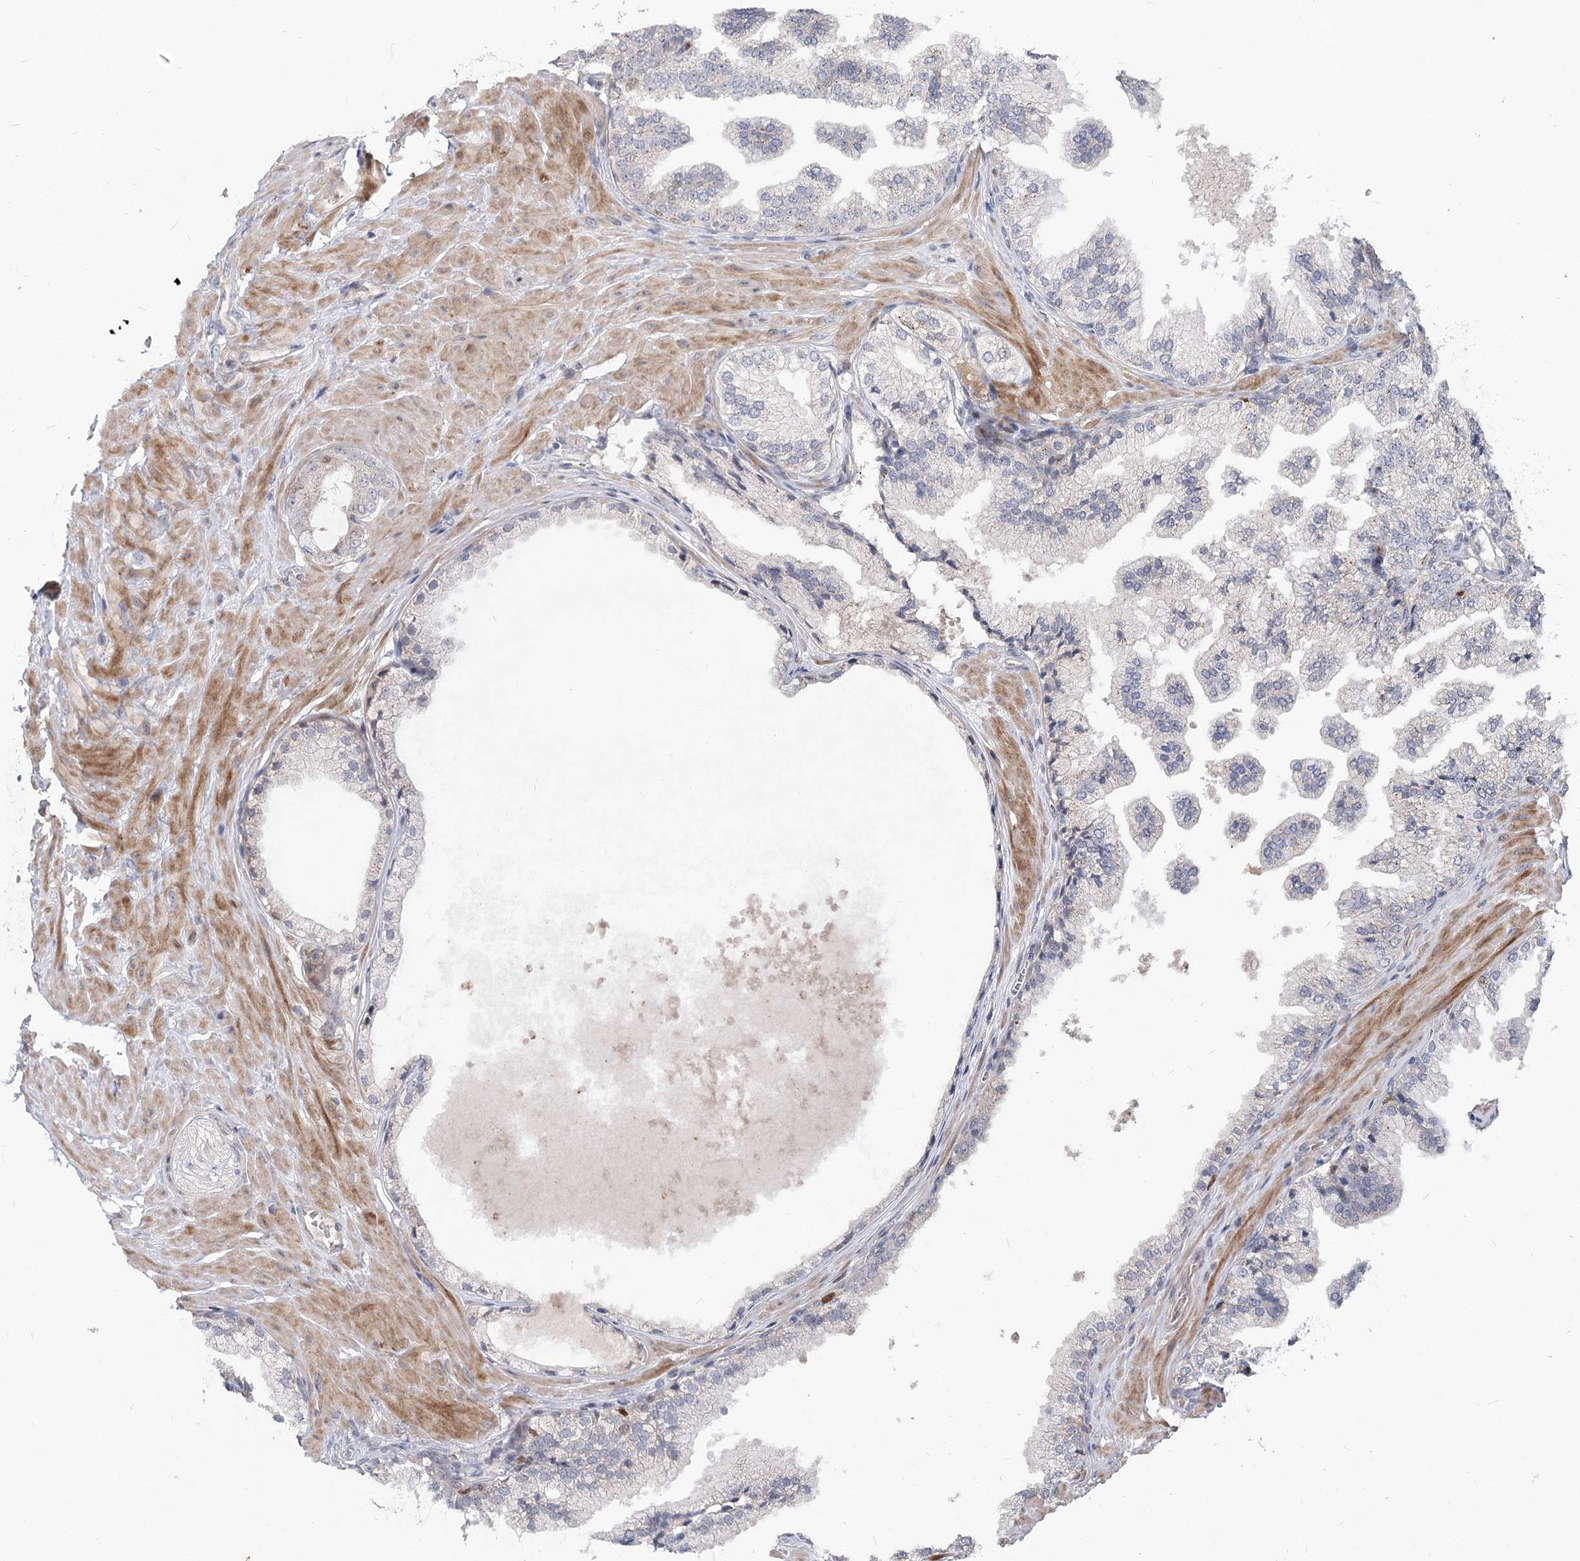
{"staining": {"intensity": "negative", "quantity": "none", "location": "none"}, "tissue": "prostate cancer", "cell_type": "Tumor cells", "image_type": "cancer", "snomed": [{"axis": "morphology", "description": "Adenocarcinoma, Low grade"}, {"axis": "topography", "description": "Prostate"}], "caption": "Immunohistochemical staining of human prostate cancer reveals no significant expression in tumor cells.", "gene": "PIK3C2A", "patient": {"sex": "male", "age": 63}}